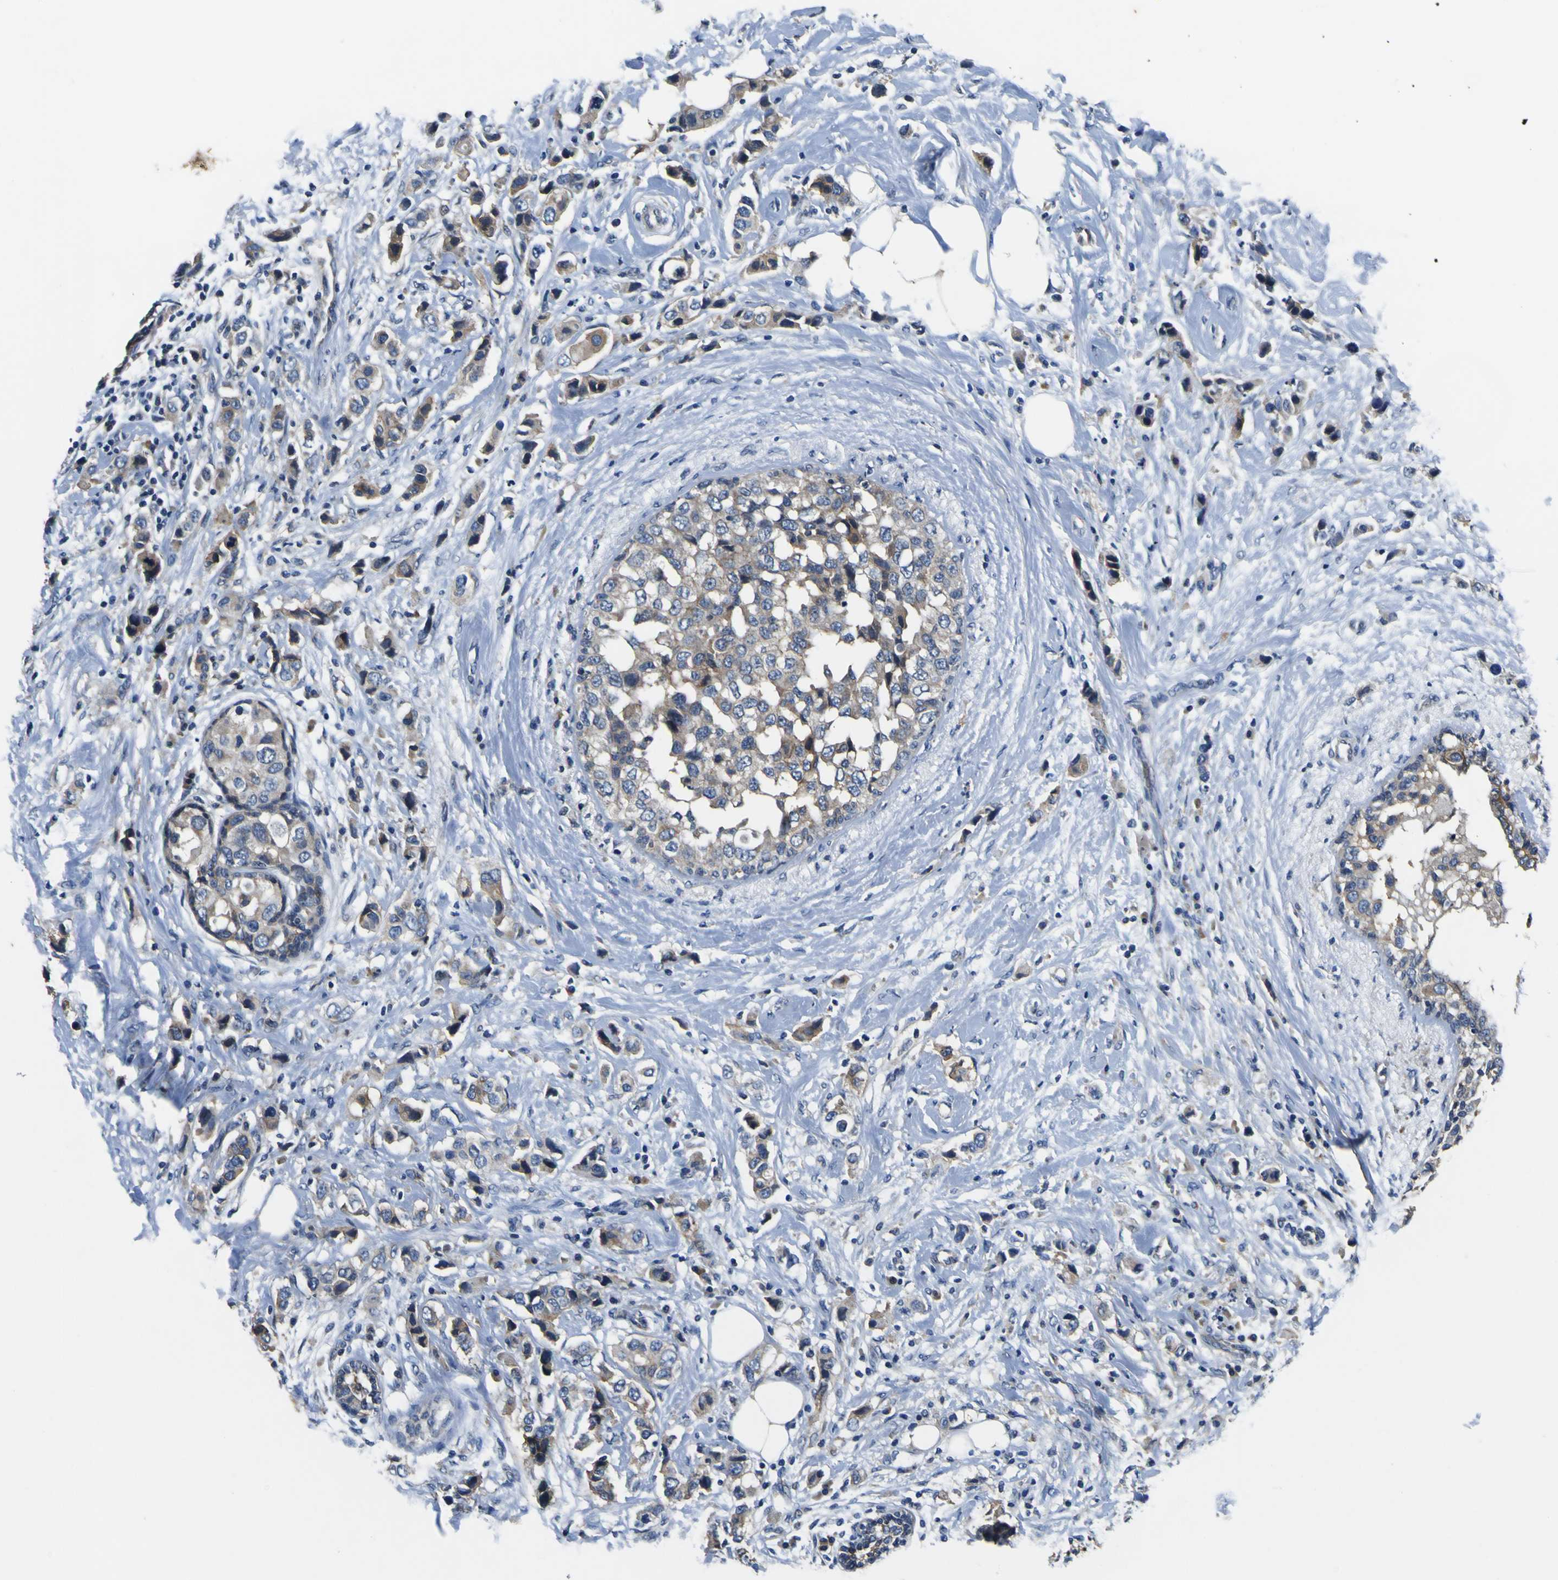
{"staining": {"intensity": "moderate", "quantity": ">75%", "location": "cytoplasmic/membranous"}, "tissue": "breast cancer", "cell_type": "Tumor cells", "image_type": "cancer", "snomed": [{"axis": "morphology", "description": "Normal tissue, NOS"}, {"axis": "morphology", "description": "Duct carcinoma"}, {"axis": "topography", "description": "Breast"}], "caption": "There is medium levels of moderate cytoplasmic/membranous positivity in tumor cells of breast cancer, as demonstrated by immunohistochemical staining (brown color).", "gene": "EPHB4", "patient": {"sex": "female", "age": 50}}